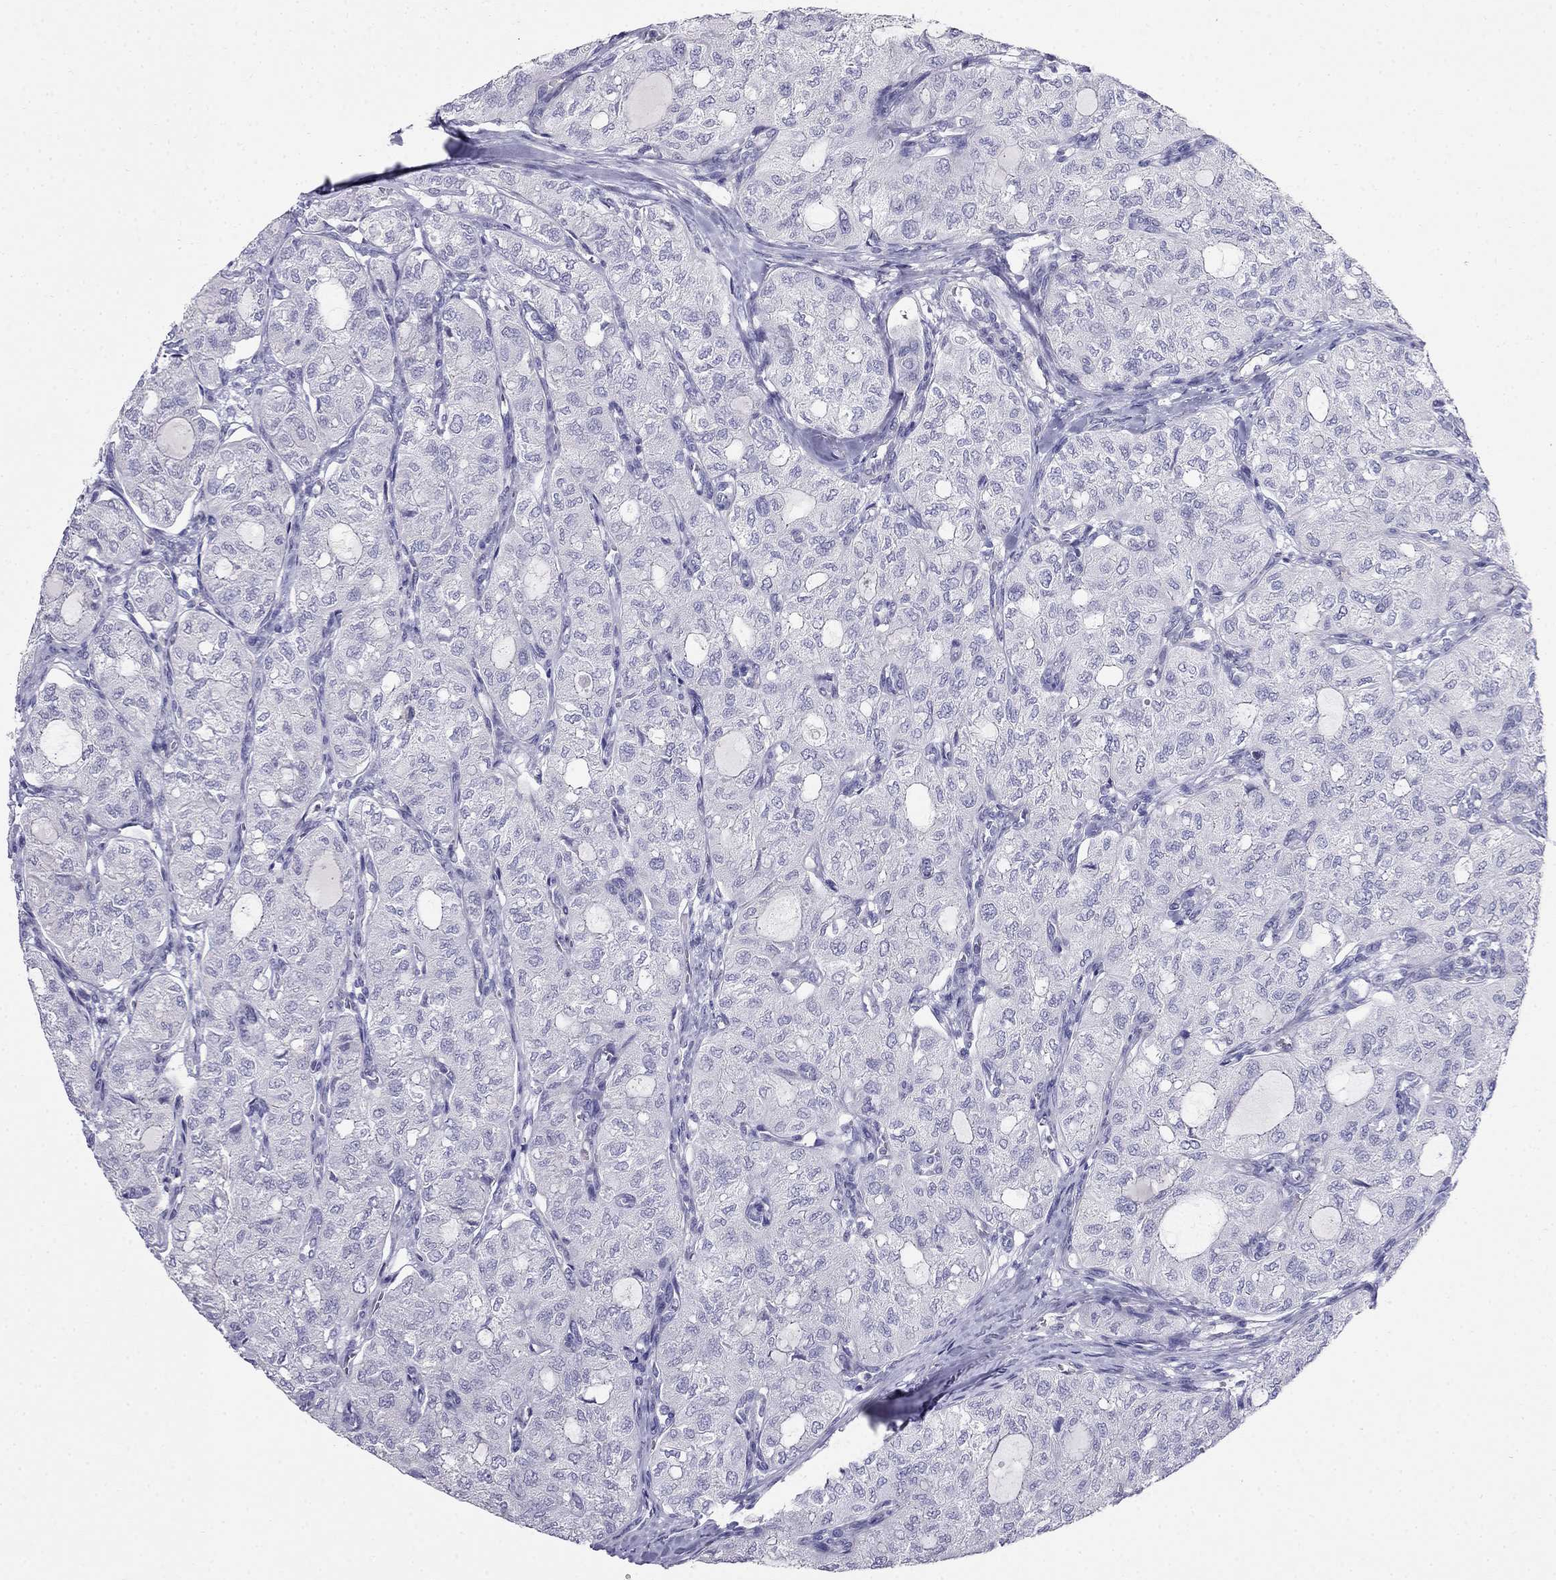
{"staining": {"intensity": "negative", "quantity": "none", "location": "none"}, "tissue": "thyroid cancer", "cell_type": "Tumor cells", "image_type": "cancer", "snomed": [{"axis": "morphology", "description": "Follicular adenoma carcinoma, NOS"}, {"axis": "topography", "description": "Thyroid gland"}], "caption": "This is a image of IHC staining of thyroid cancer (follicular adenoma carcinoma), which shows no staining in tumor cells.", "gene": "LY6H", "patient": {"sex": "male", "age": 75}}